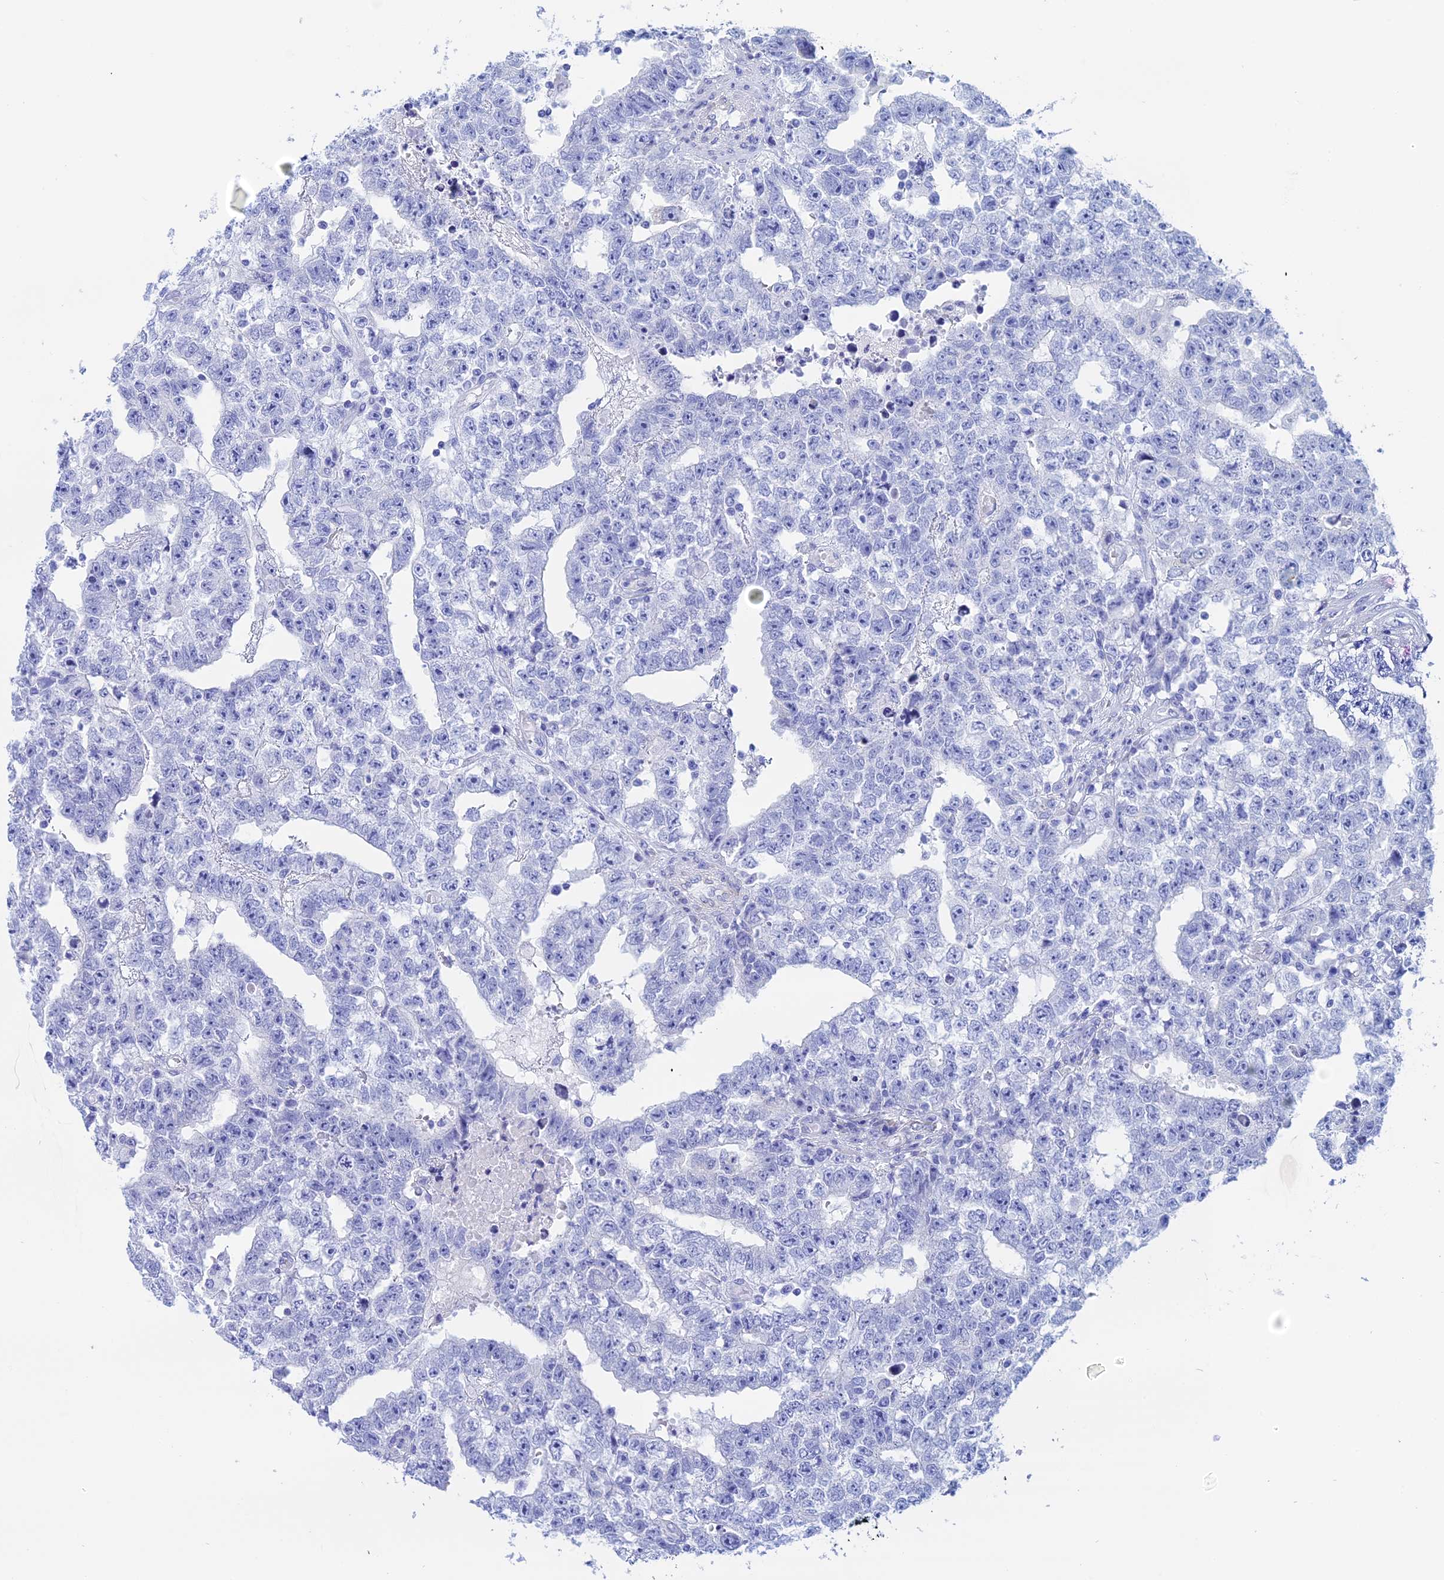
{"staining": {"intensity": "negative", "quantity": "none", "location": "none"}, "tissue": "testis cancer", "cell_type": "Tumor cells", "image_type": "cancer", "snomed": [{"axis": "morphology", "description": "Carcinoma, Embryonal, NOS"}, {"axis": "topography", "description": "Testis"}], "caption": "The immunohistochemistry micrograph has no significant positivity in tumor cells of testis cancer (embryonal carcinoma) tissue.", "gene": "TEX101", "patient": {"sex": "male", "age": 25}}